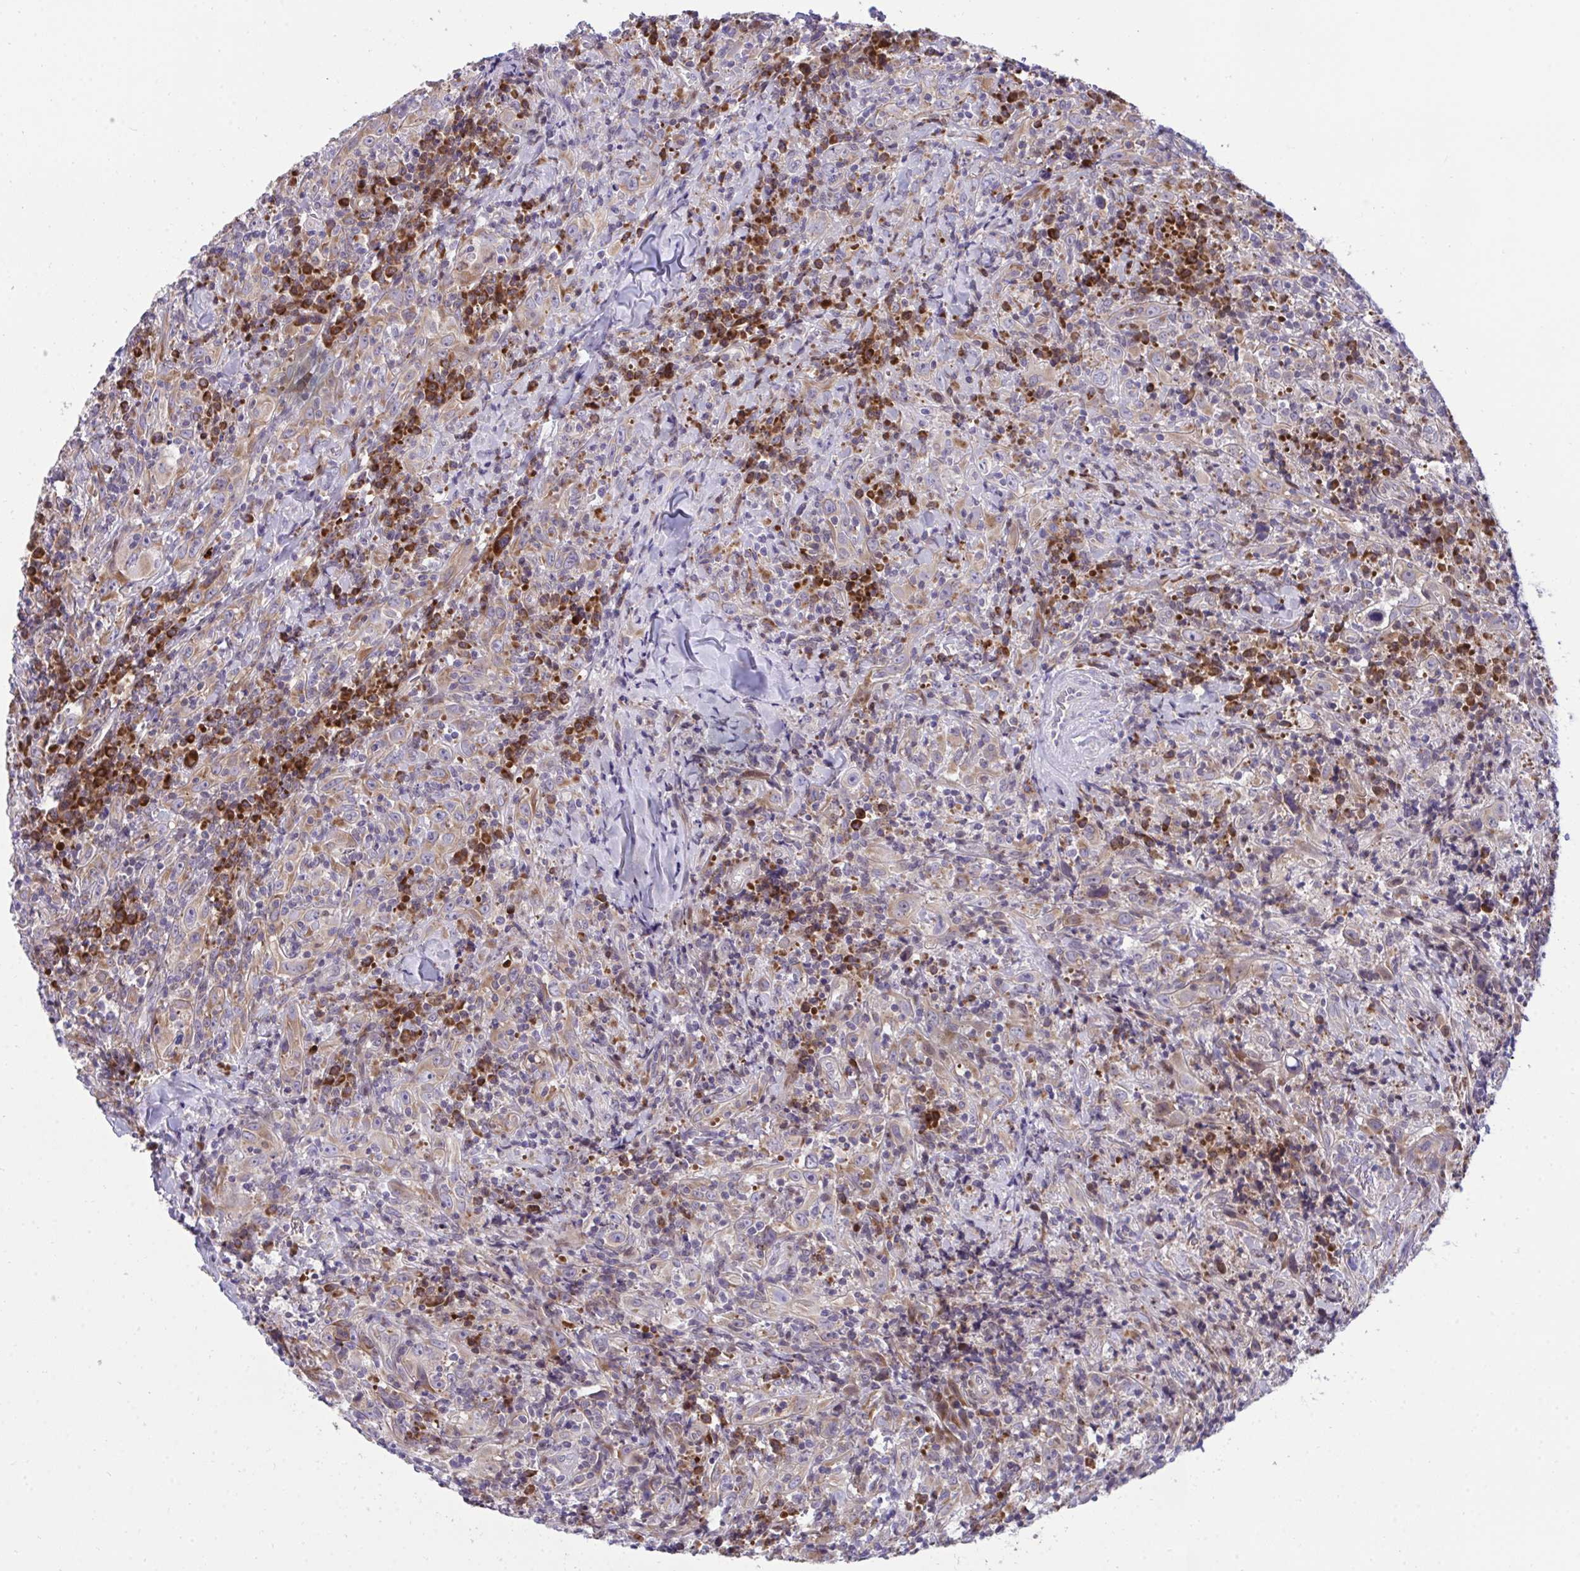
{"staining": {"intensity": "moderate", "quantity": "<25%", "location": "cytoplasmic/membranous"}, "tissue": "head and neck cancer", "cell_type": "Tumor cells", "image_type": "cancer", "snomed": [{"axis": "morphology", "description": "Squamous cell carcinoma, NOS"}, {"axis": "topography", "description": "Head-Neck"}], "caption": "Immunohistochemical staining of squamous cell carcinoma (head and neck) shows low levels of moderate cytoplasmic/membranous expression in approximately <25% of tumor cells. (IHC, brightfield microscopy, high magnification).", "gene": "RPS15", "patient": {"sex": "female", "age": 95}}